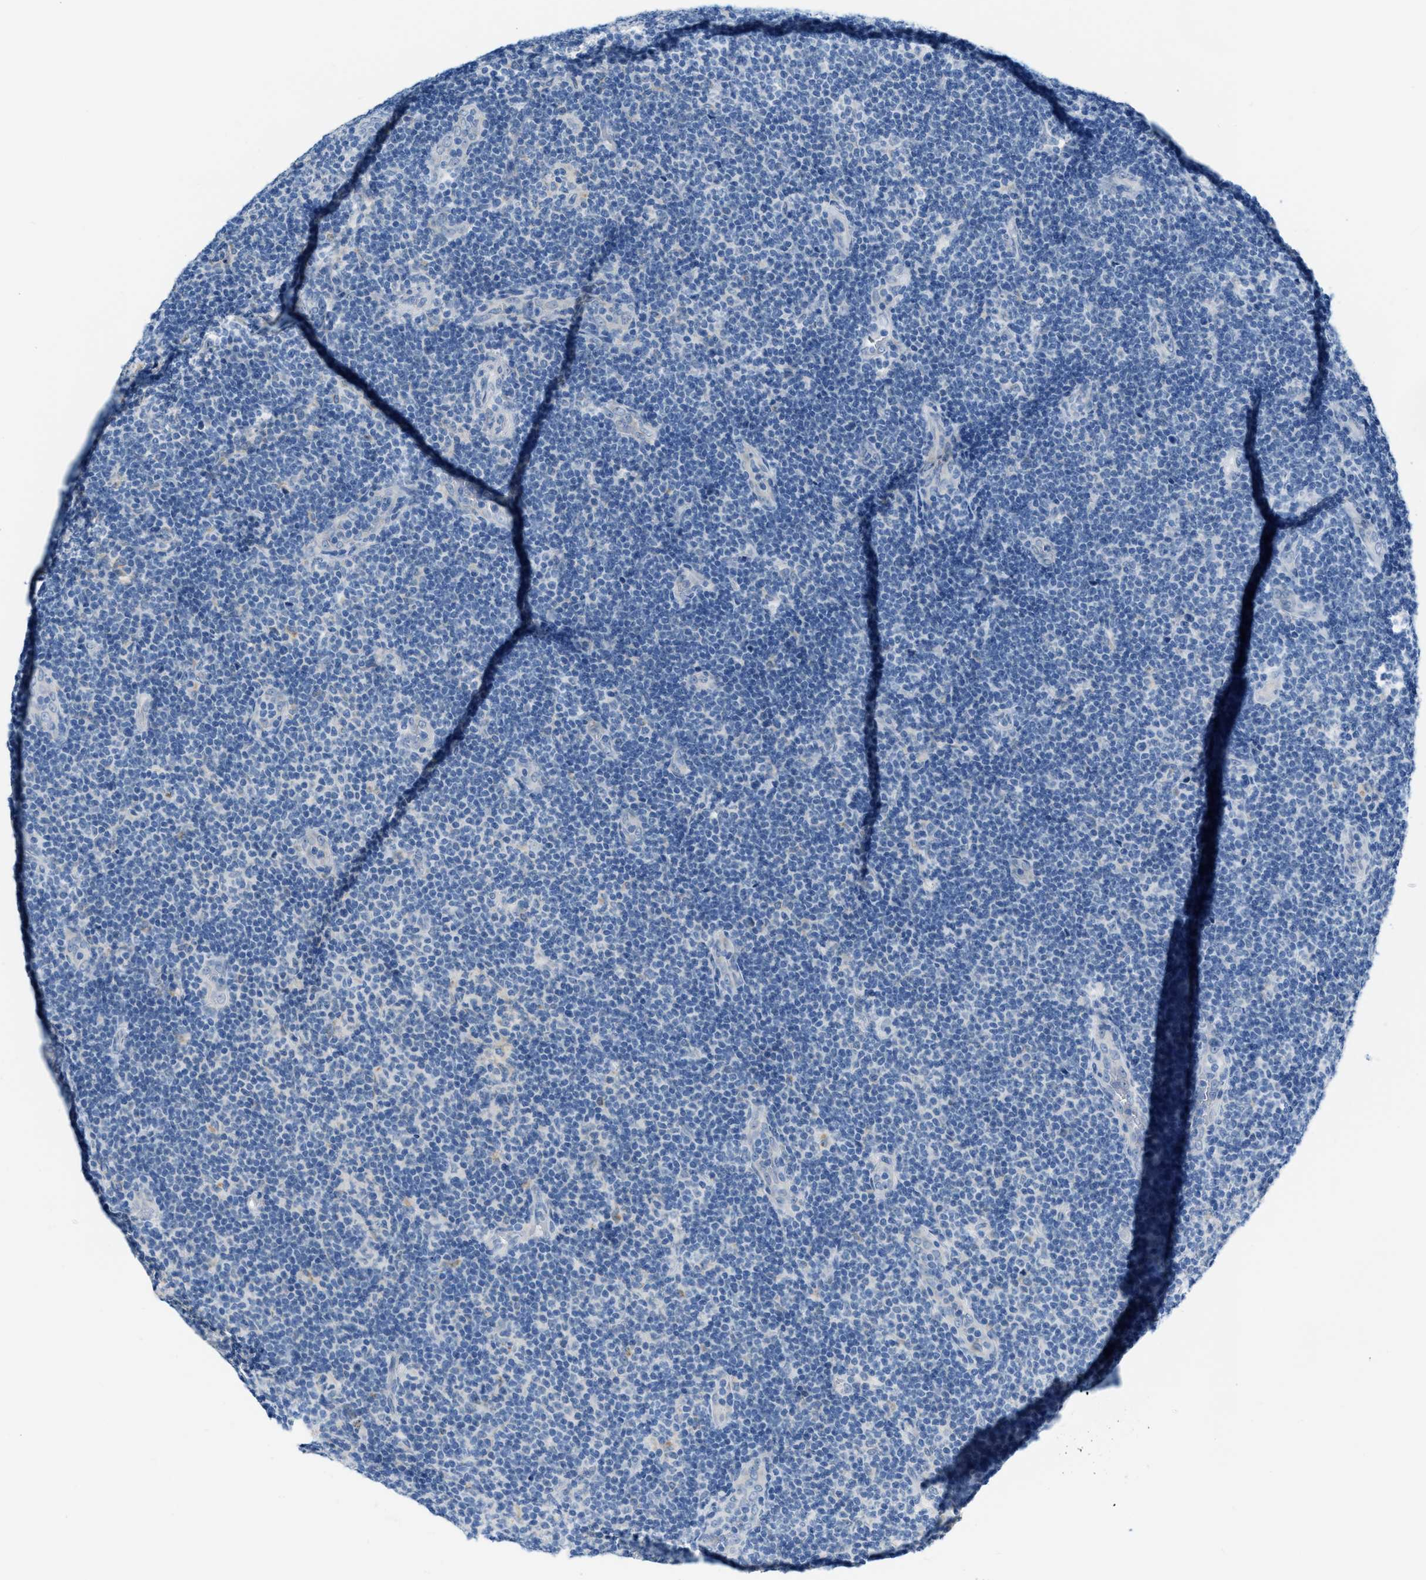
{"staining": {"intensity": "negative", "quantity": "none", "location": "none"}, "tissue": "lymphoma", "cell_type": "Tumor cells", "image_type": "cancer", "snomed": [{"axis": "morphology", "description": "Malignant lymphoma, non-Hodgkin's type, Low grade"}, {"axis": "topography", "description": "Lymph node"}], "caption": "DAB immunohistochemical staining of human lymphoma reveals no significant positivity in tumor cells.", "gene": "PHRF1", "patient": {"sex": "male", "age": 83}}